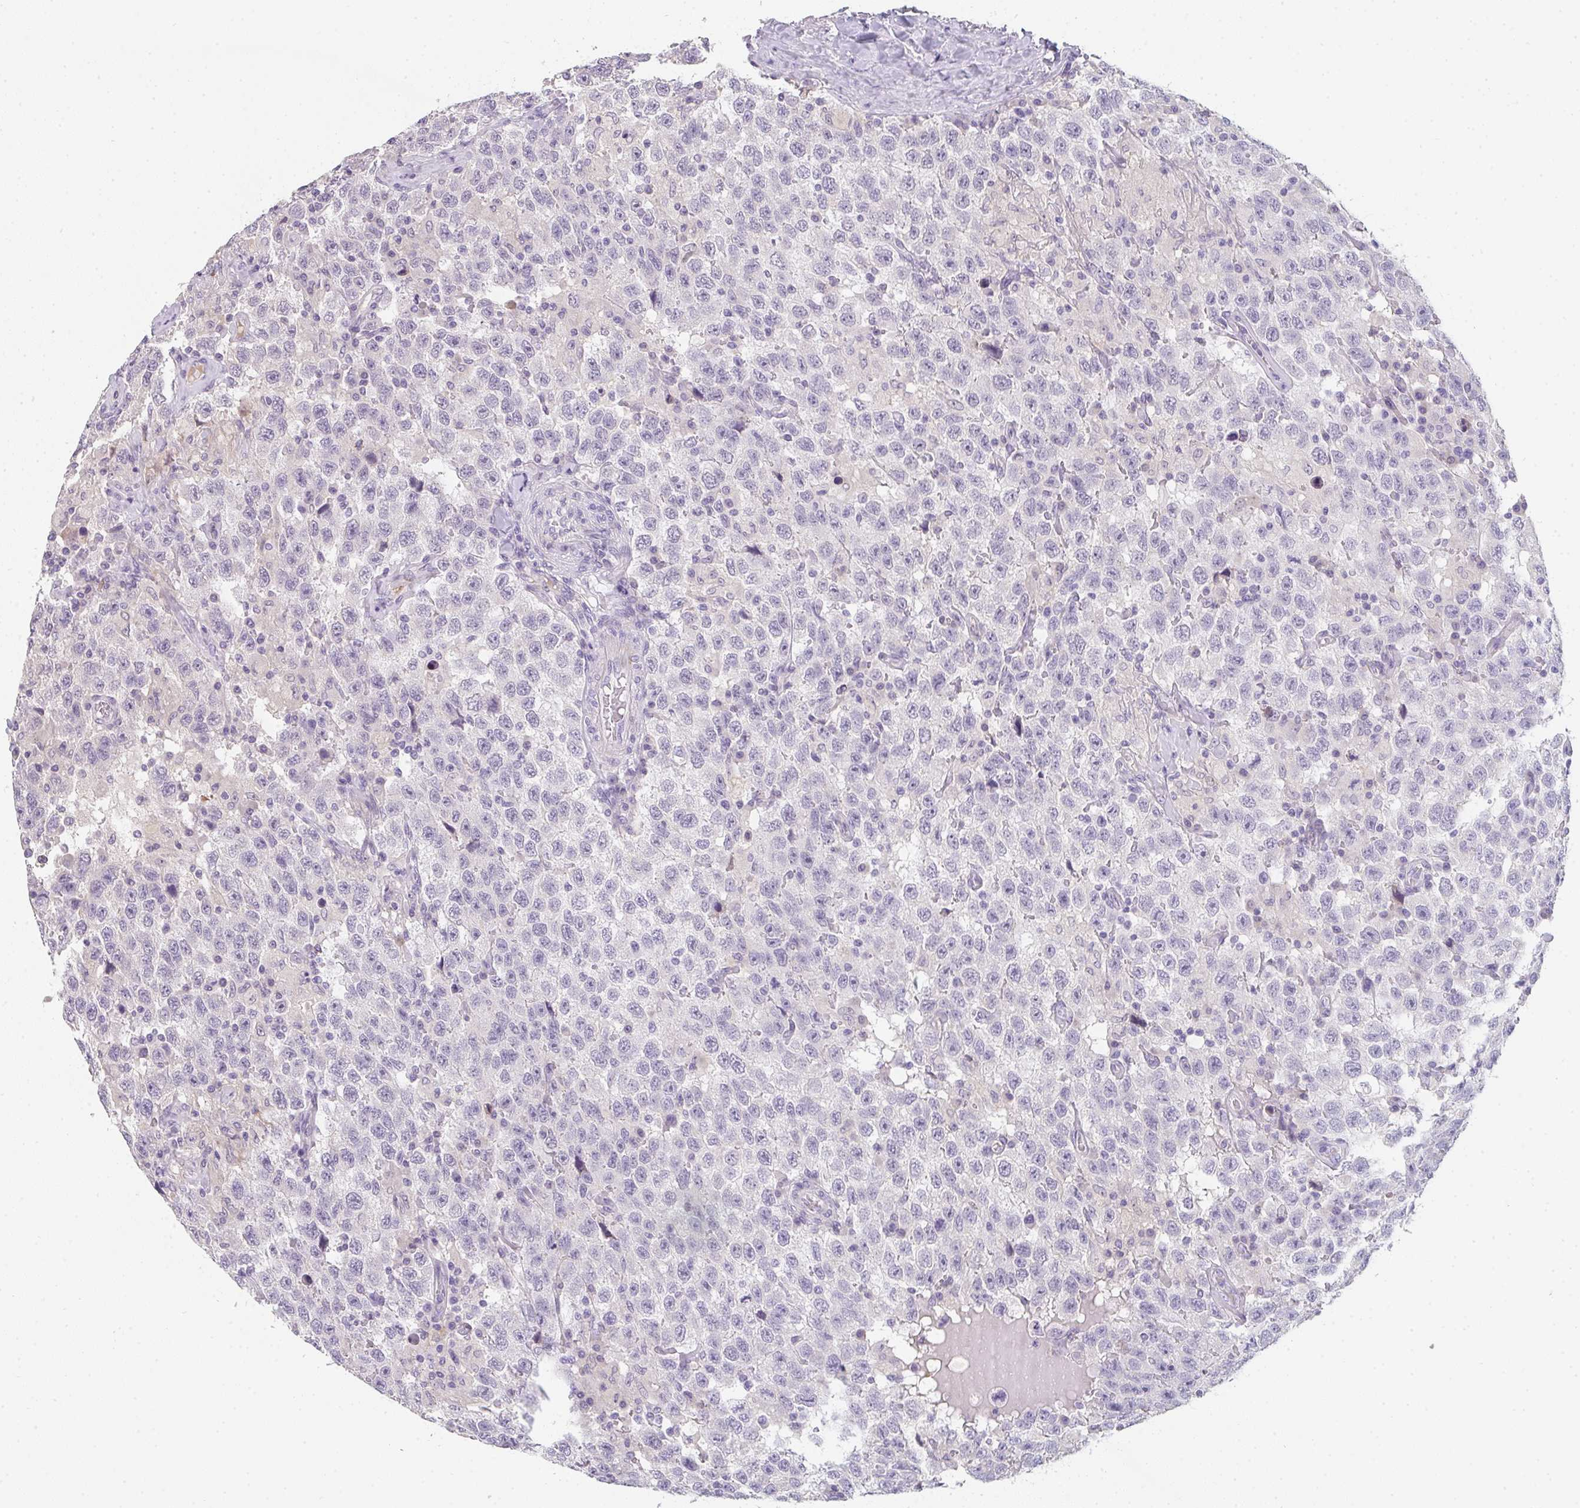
{"staining": {"intensity": "negative", "quantity": "none", "location": "none"}, "tissue": "testis cancer", "cell_type": "Tumor cells", "image_type": "cancer", "snomed": [{"axis": "morphology", "description": "Seminoma, NOS"}, {"axis": "topography", "description": "Testis"}], "caption": "Immunohistochemical staining of testis seminoma exhibits no significant staining in tumor cells.", "gene": "C1QTNF8", "patient": {"sex": "male", "age": 41}}